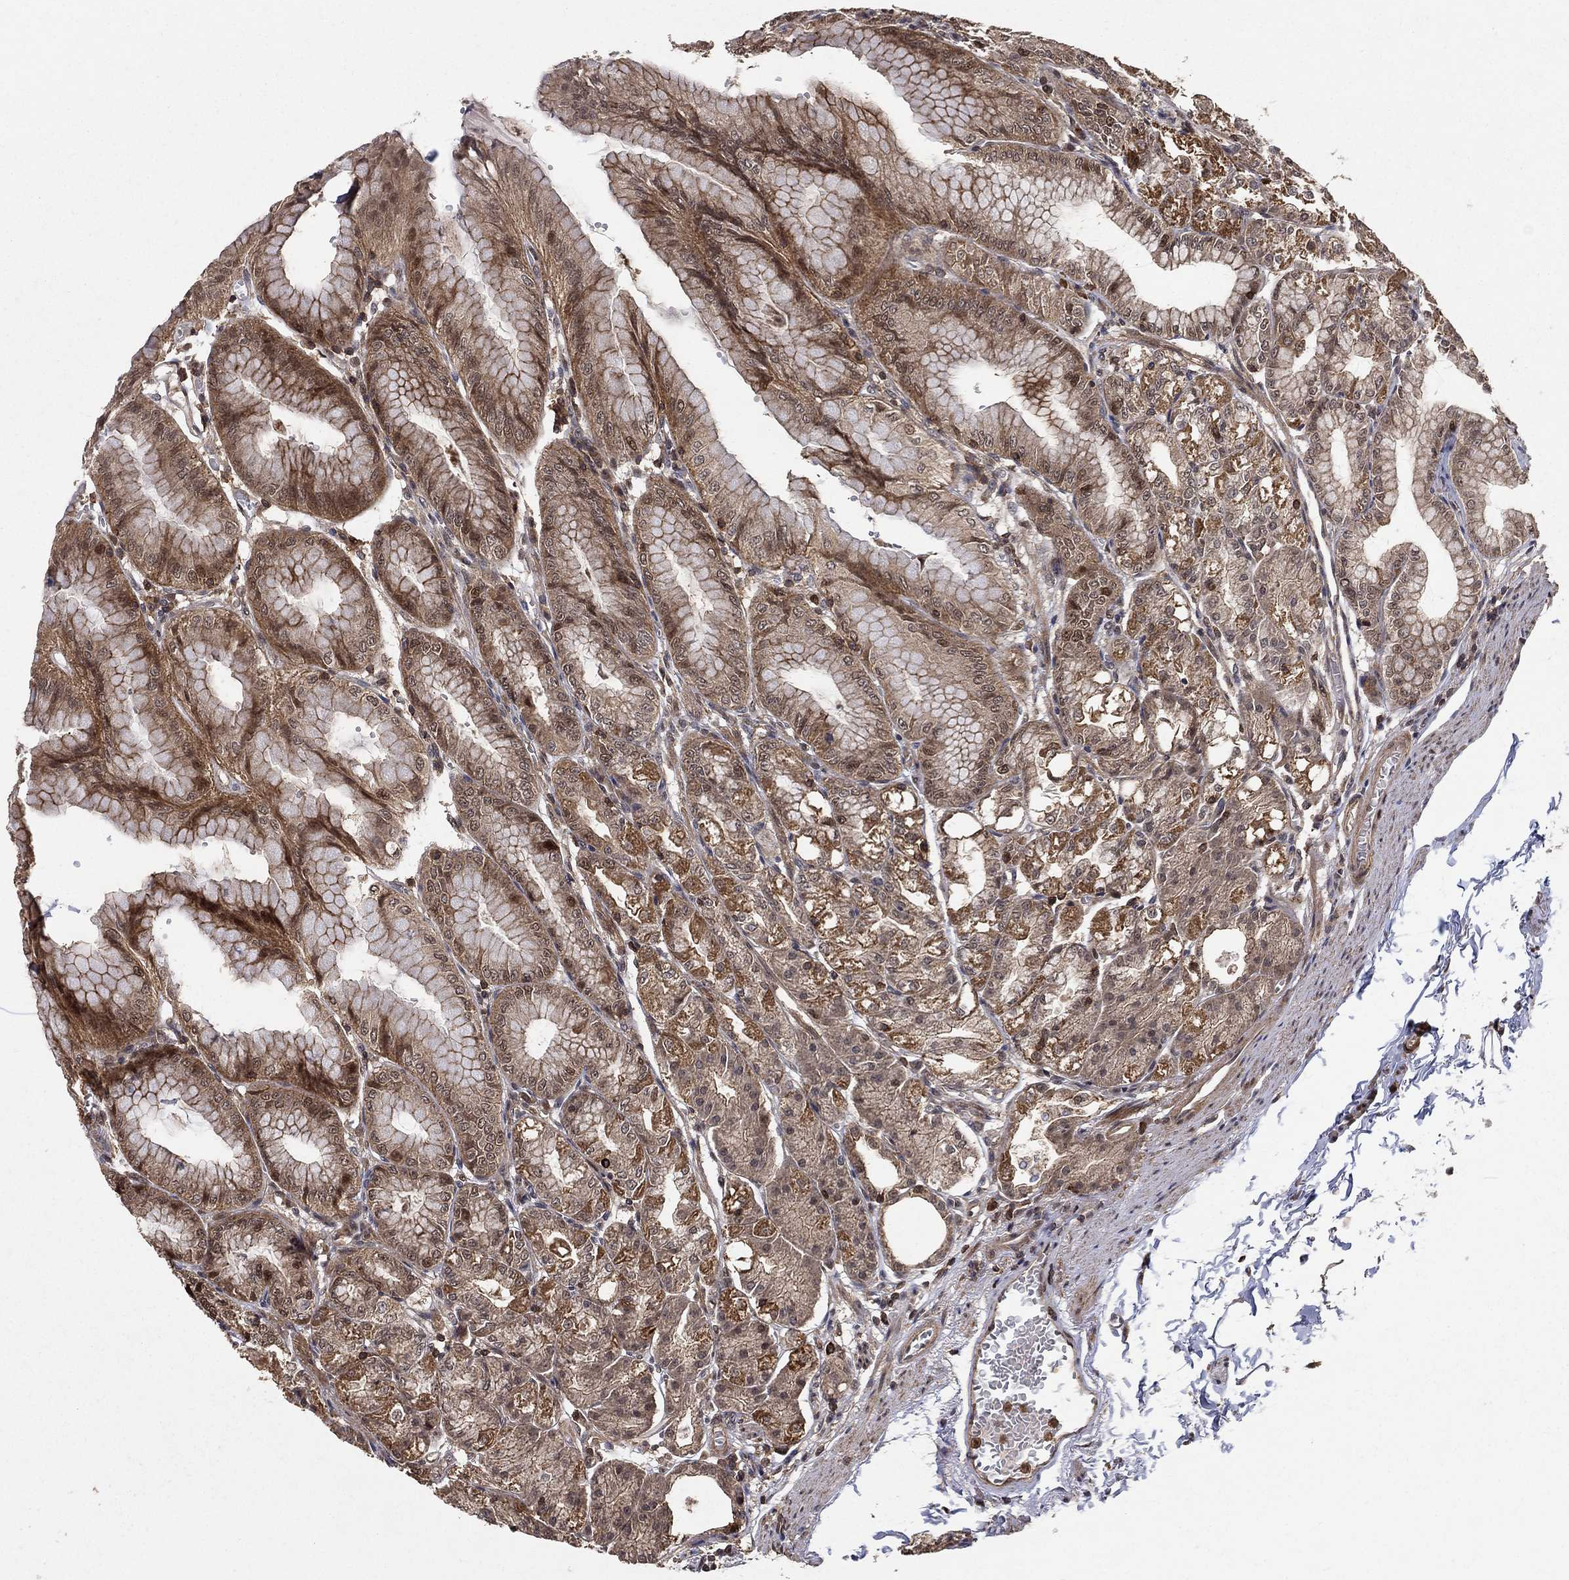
{"staining": {"intensity": "strong", "quantity": "25%-75%", "location": "cytoplasmic/membranous,nuclear"}, "tissue": "stomach", "cell_type": "Glandular cells", "image_type": "normal", "snomed": [{"axis": "morphology", "description": "Normal tissue, NOS"}, {"axis": "topography", "description": "Stomach"}], "caption": "Protein staining exhibits strong cytoplasmic/membranous,nuclear staining in approximately 25%-75% of glandular cells in unremarkable stomach.", "gene": "CCDC66", "patient": {"sex": "male", "age": 71}}